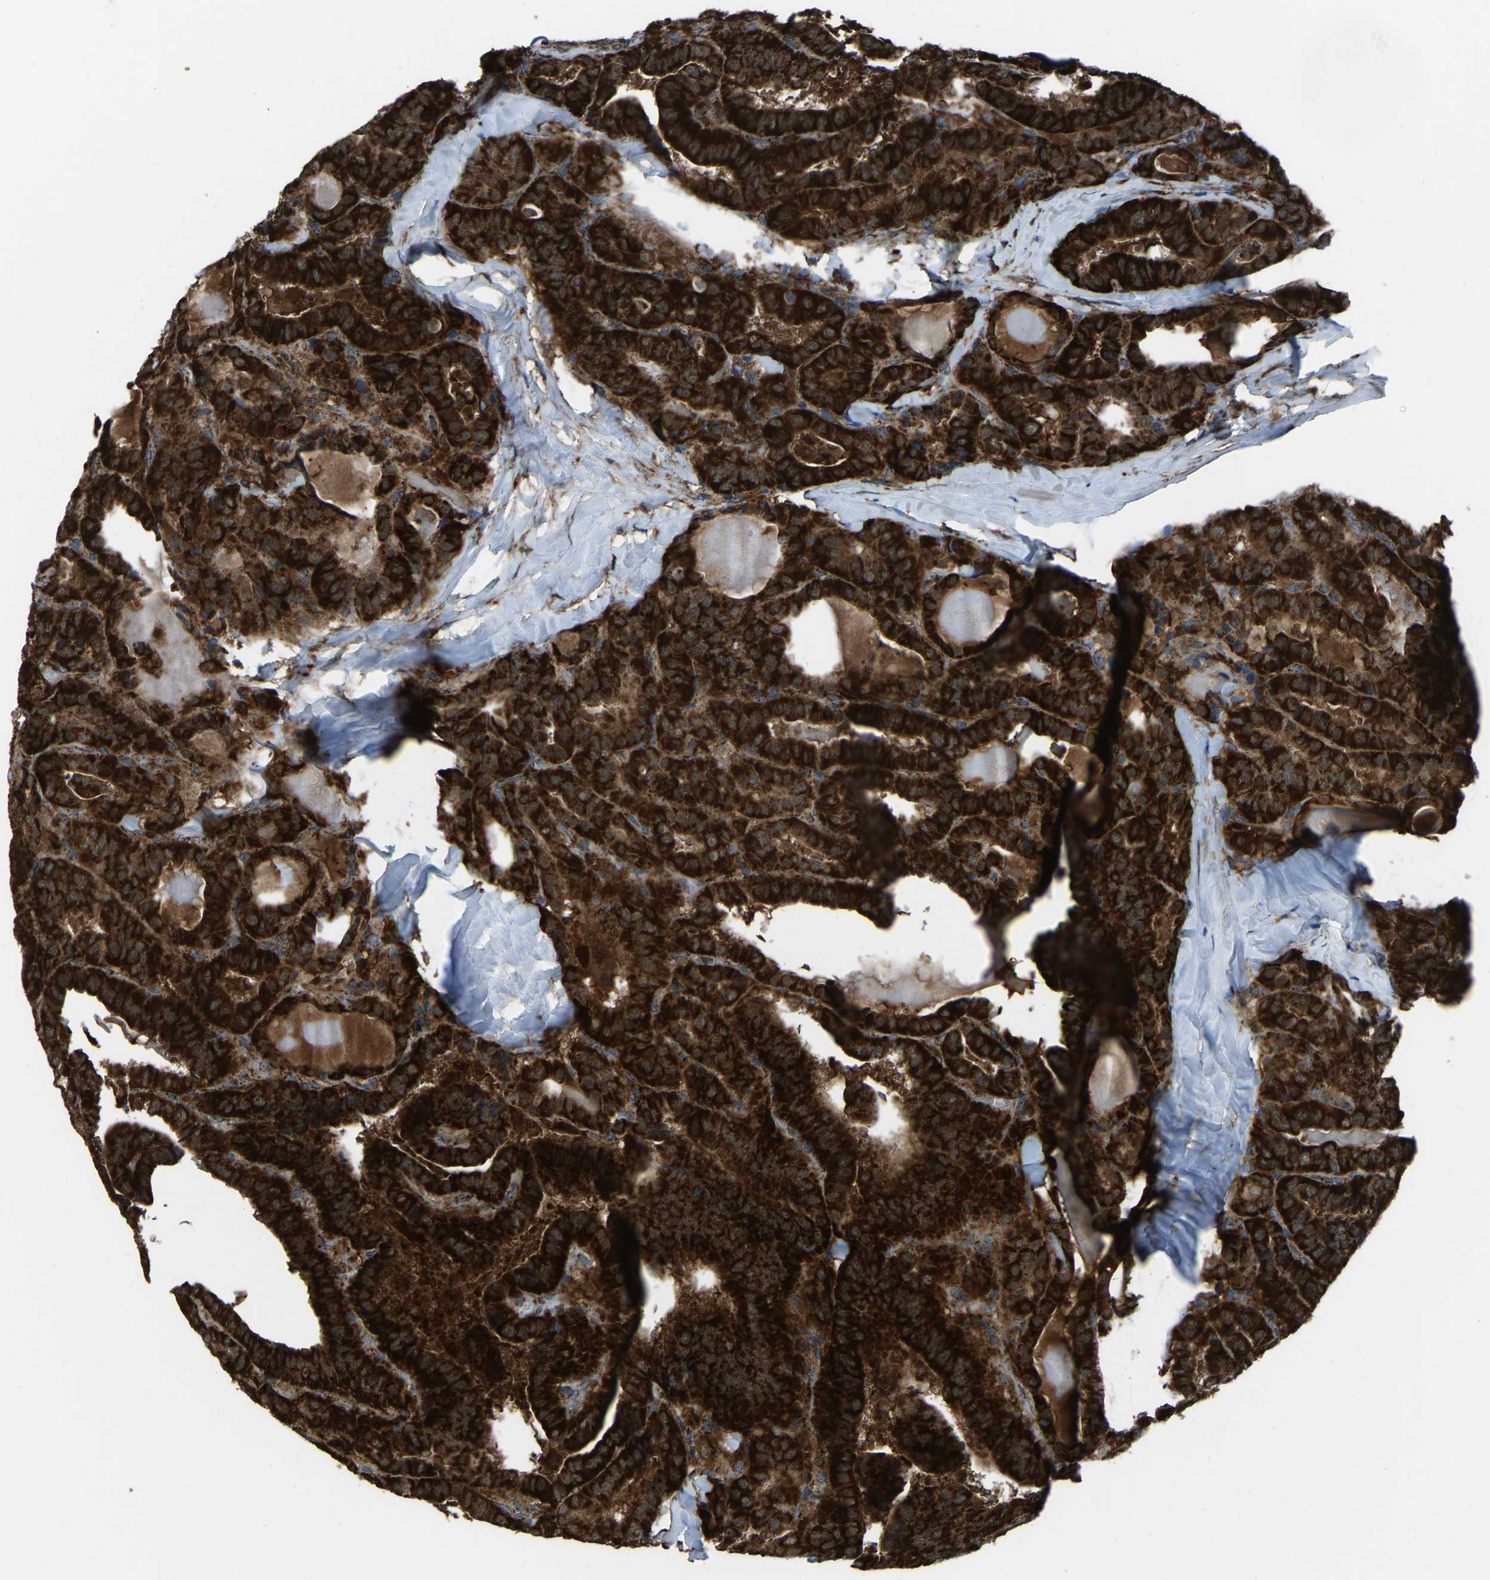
{"staining": {"intensity": "strong", "quantity": ">75%", "location": "cytoplasmic/membranous"}, "tissue": "thyroid cancer", "cell_type": "Tumor cells", "image_type": "cancer", "snomed": [{"axis": "morphology", "description": "Papillary adenocarcinoma, NOS"}, {"axis": "topography", "description": "Thyroid gland"}], "caption": "Human thyroid papillary adenocarcinoma stained for a protein (brown) displays strong cytoplasmic/membranous positive expression in approximately >75% of tumor cells.", "gene": "AKR1A1", "patient": {"sex": "male", "age": 77}}